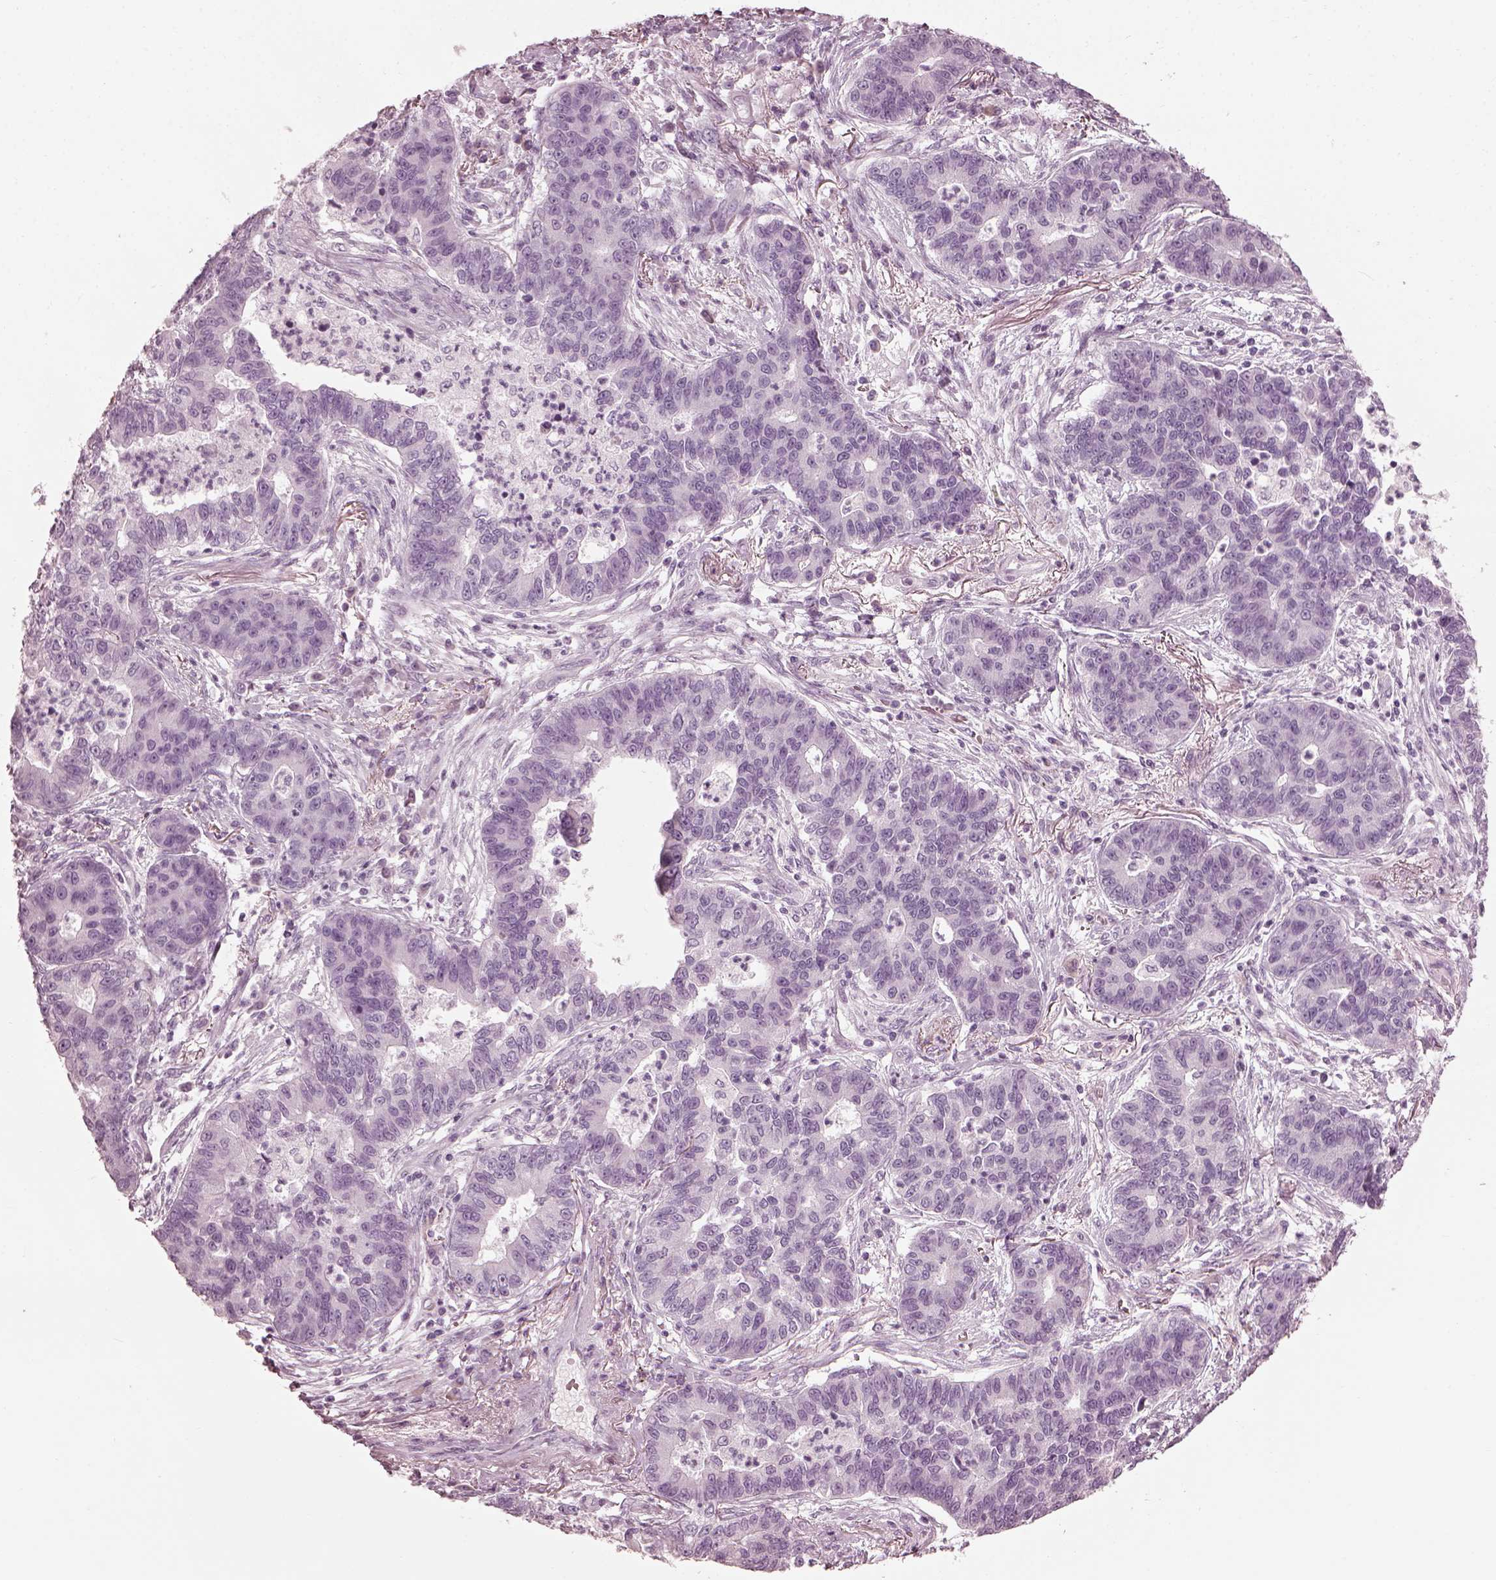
{"staining": {"intensity": "negative", "quantity": "none", "location": "none"}, "tissue": "lung cancer", "cell_type": "Tumor cells", "image_type": "cancer", "snomed": [{"axis": "morphology", "description": "Adenocarcinoma, NOS"}, {"axis": "topography", "description": "Lung"}], "caption": "Immunohistochemical staining of lung adenocarcinoma displays no significant positivity in tumor cells.", "gene": "SAXO2", "patient": {"sex": "female", "age": 57}}